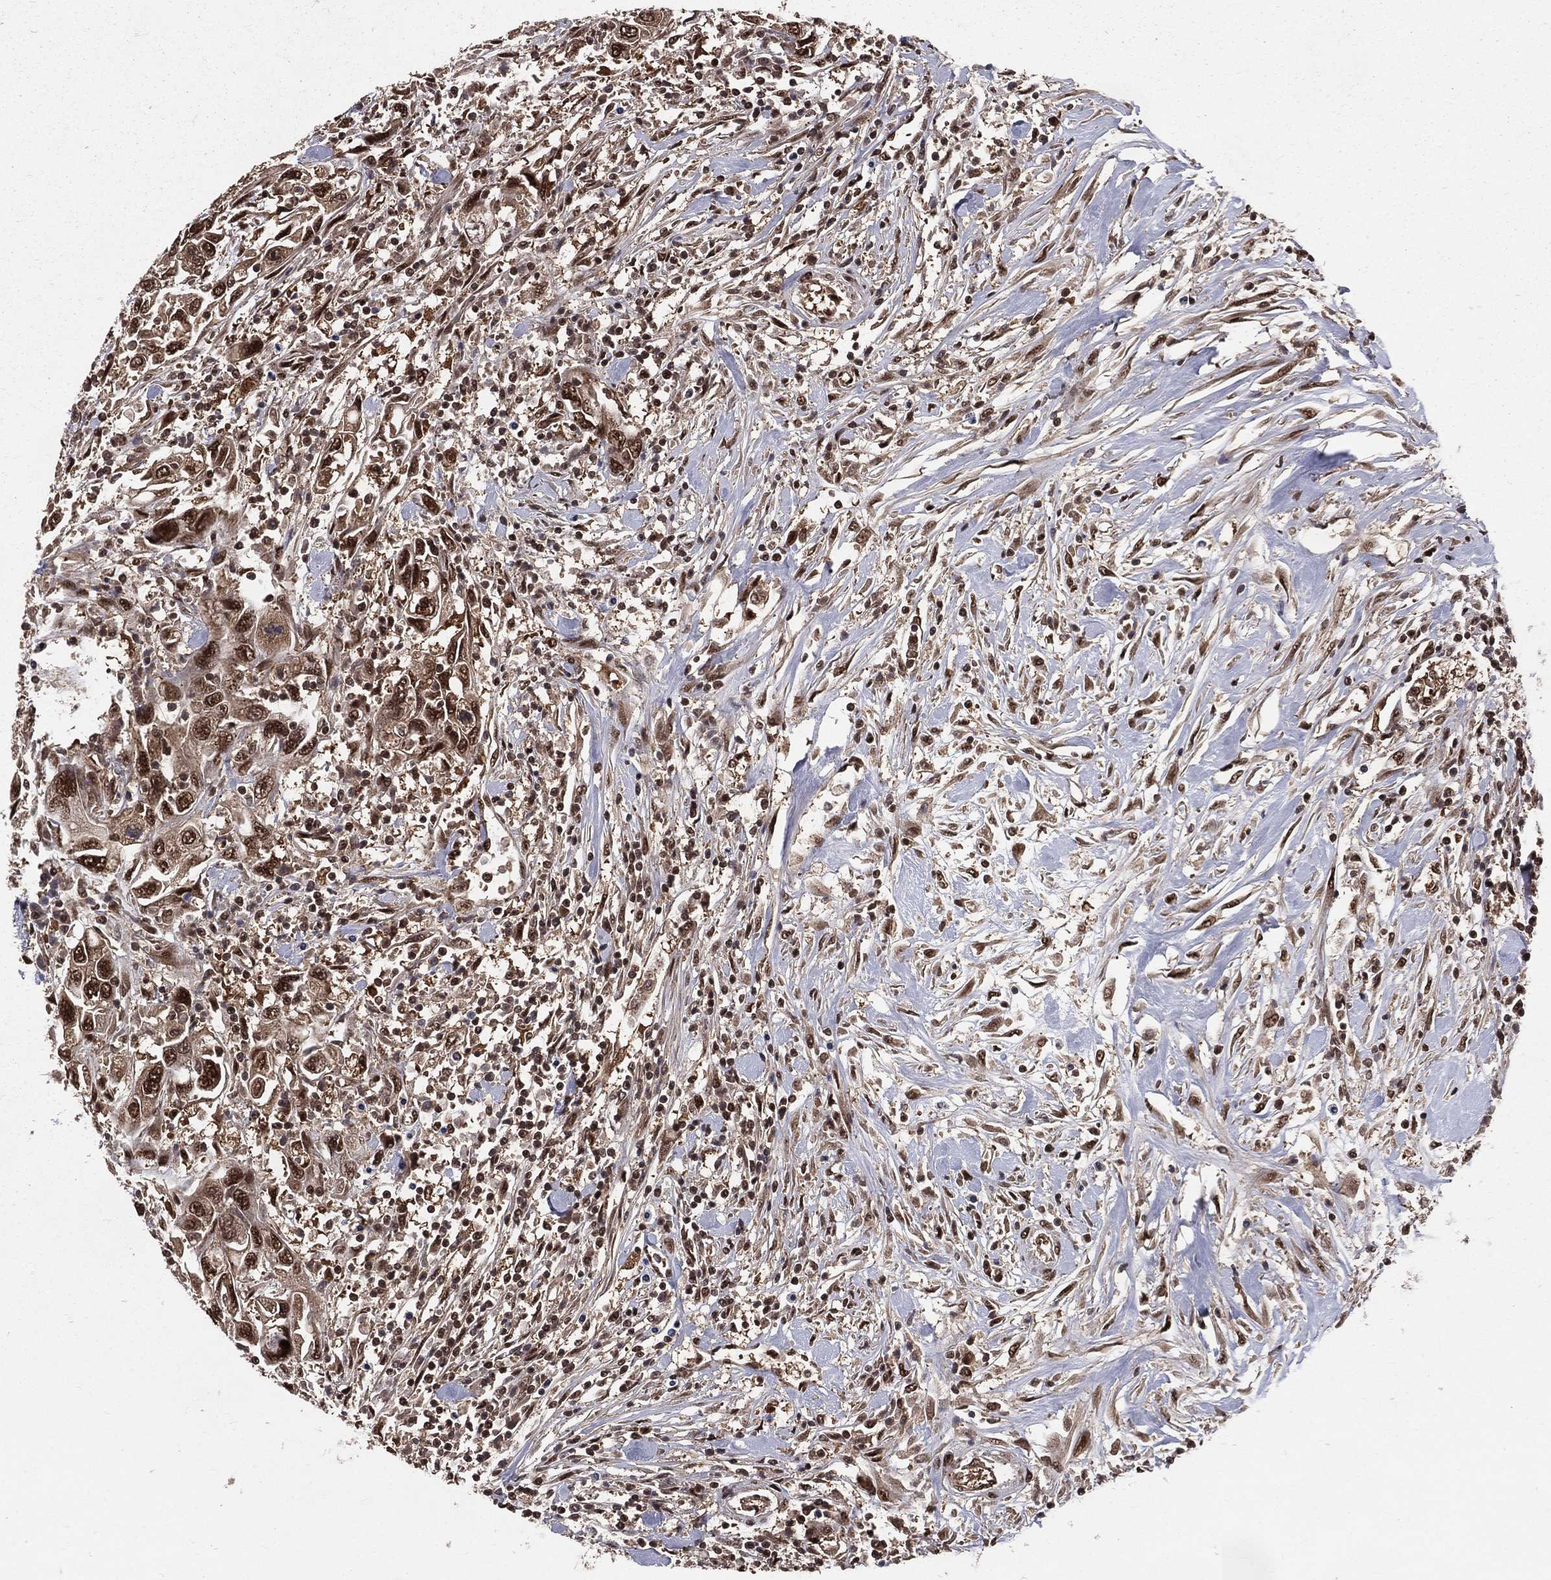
{"staining": {"intensity": "strong", "quantity": ">75%", "location": "nuclear"}, "tissue": "urothelial cancer", "cell_type": "Tumor cells", "image_type": "cancer", "snomed": [{"axis": "morphology", "description": "Urothelial carcinoma, High grade"}, {"axis": "topography", "description": "Urinary bladder"}], "caption": "Strong nuclear expression for a protein is present in about >75% of tumor cells of urothelial cancer using immunohistochemistry.", "gene": "COPS4", "patient": {"sex": "male", "age": 76}}